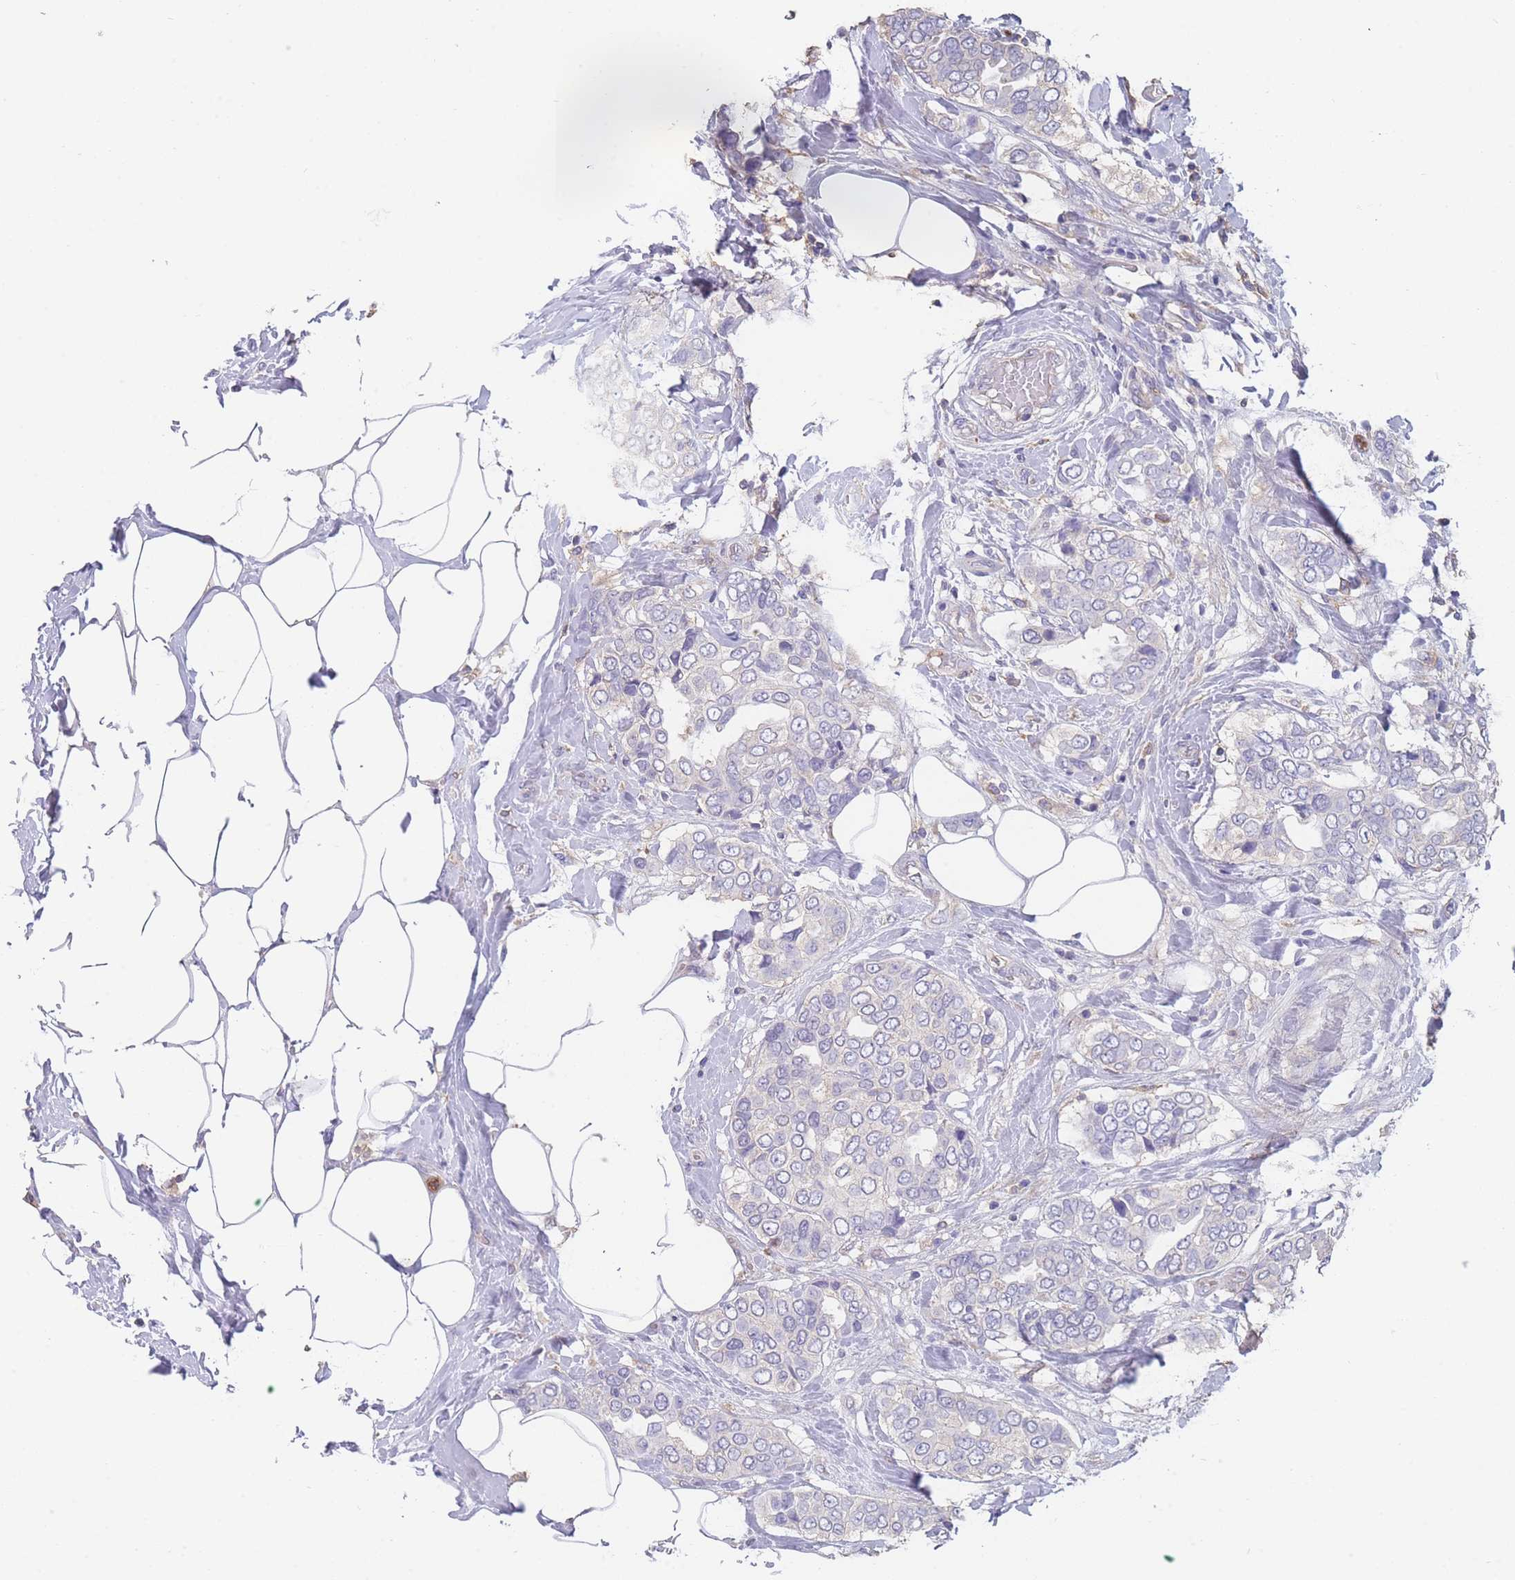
{"staining": {"intensity": "negative", "quantity": "none", "location": "none"}, "tissue": "breast cancer", "cell_type": "Tumor cells", "image_type": "cancer", "snomed": [{"axis": "morphology", "description": "Lobular carcinoma"}, {"axis": "topography", "description": "Breast"}], "caption": "The histopathology image exhibits no staining of tumor cells in breast cancer (lobular carcinoma).", "gene": "CLEC12A", "patient": {"sex": "female", "age": 51}}